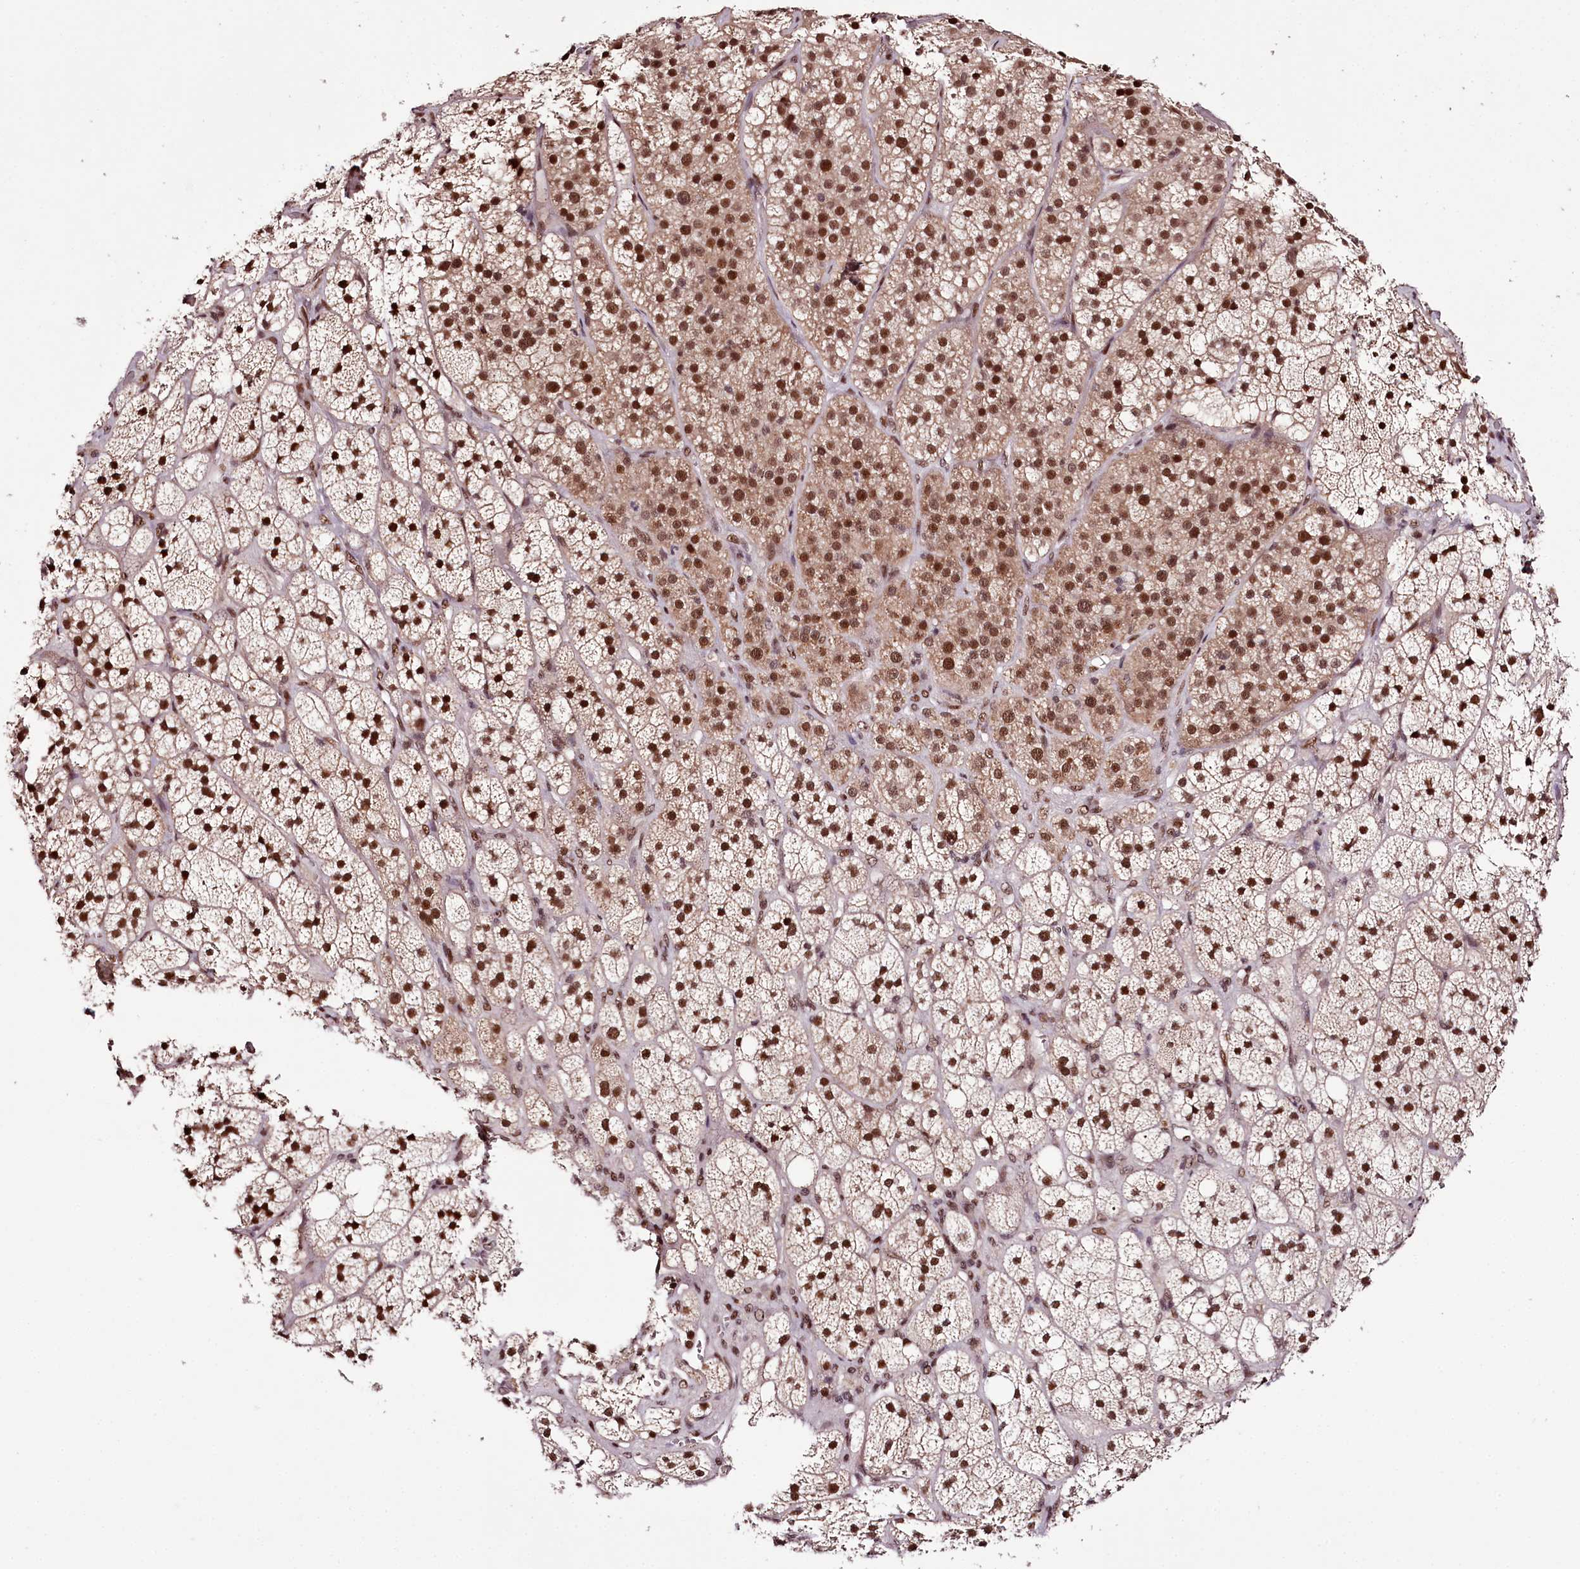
{"staining": {"intensity": "strong", "quantity": ">75%", "location": "cytoplasmic/membranous,nuclear"}, "tissue": "adrenal gland", "cell_type": "Glandular cells", "image_type": "normal", "snomed": [{"axis": "morphology", "description": "Normal tissue, NOS"}, {"axis": "topography", "description": "Adrenal gland"}], "caption": "IHC histopathology image of benign adrenal gland stained for a protein (brown), which demonstrates high levels of strong cytoplasmic/membranous,nuclear expression in approximately >75% of glandular cells.", "gene": "TTC33", "patient": {"sex": "male", "age": 61}}